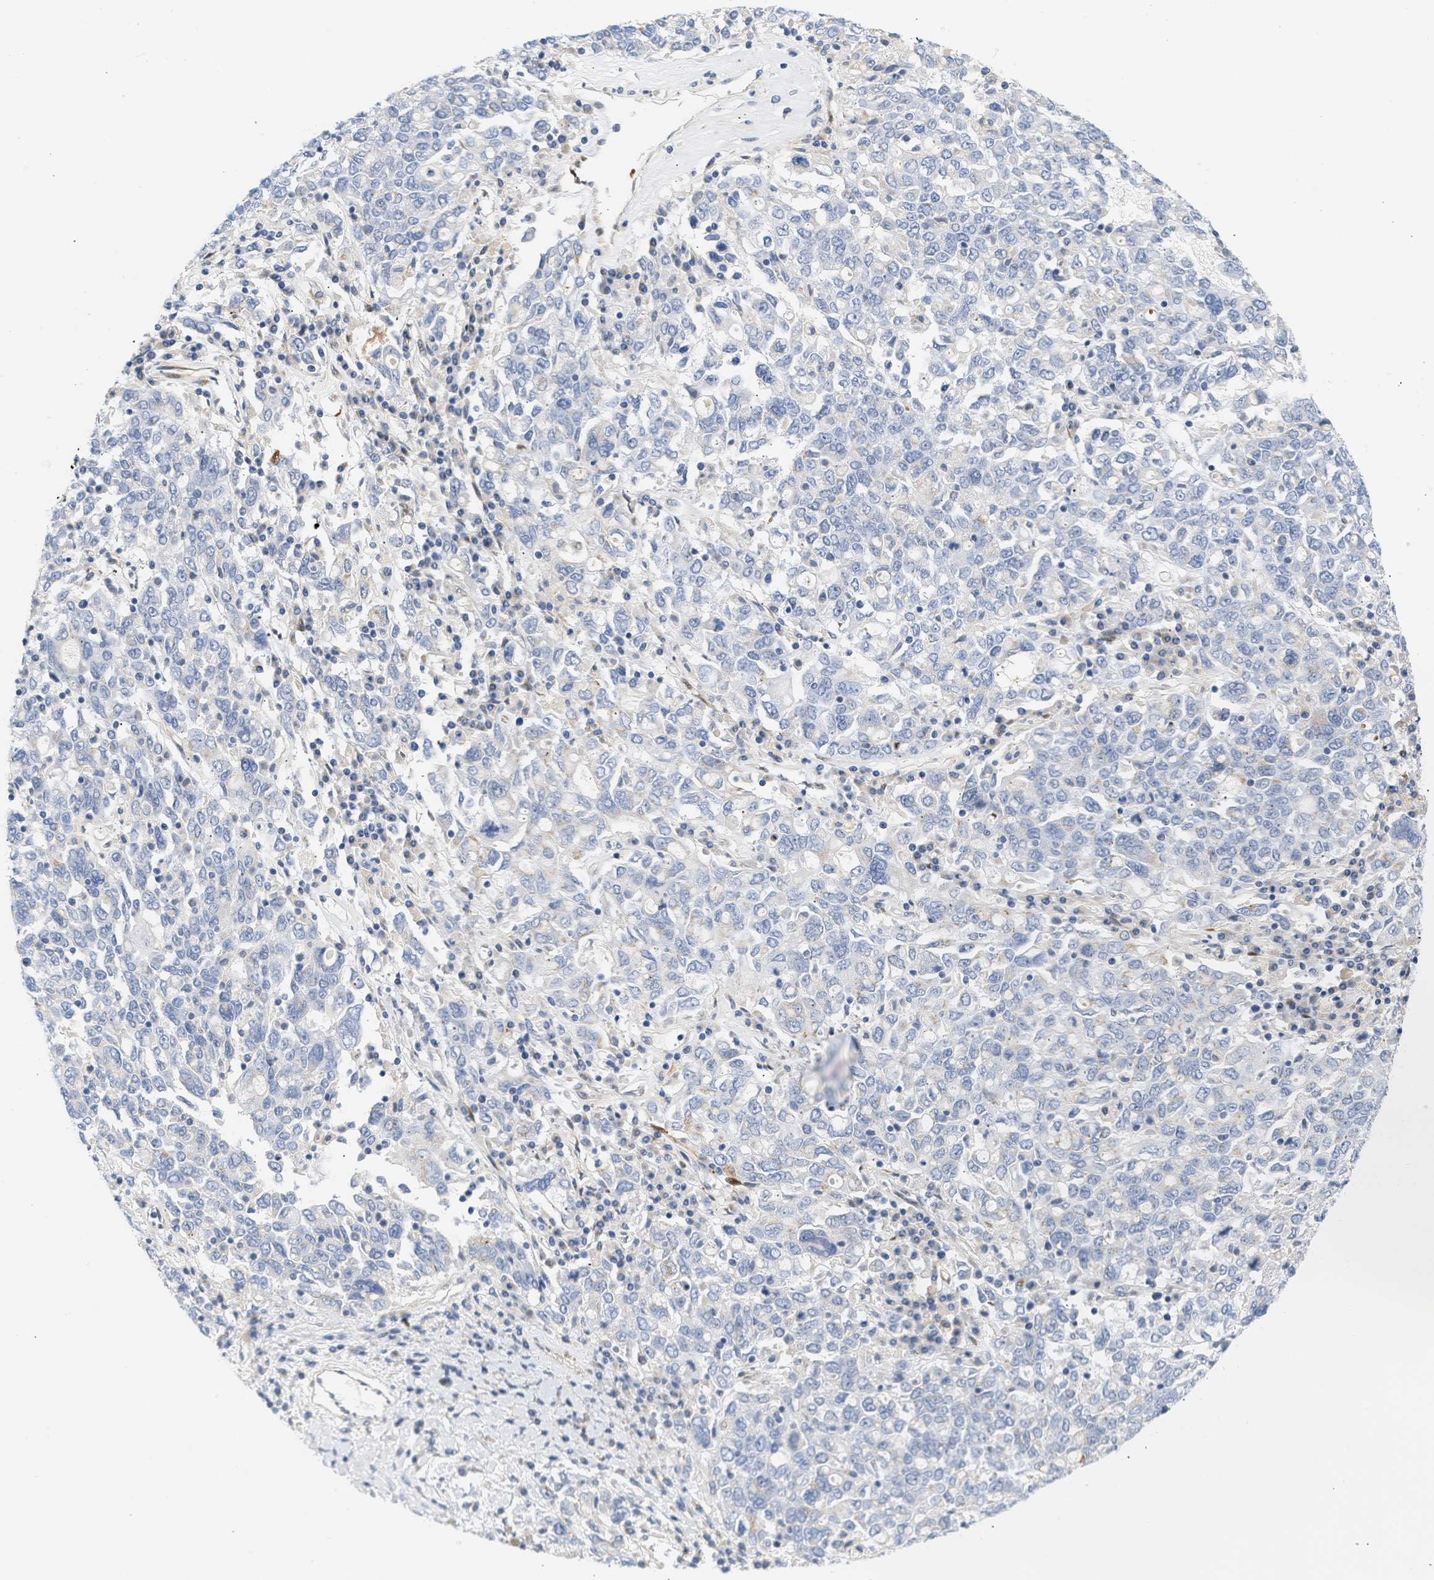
{"staining": {"intensity": "negative", "quantity": "none", "location": "none"}, "tissue": "ovarian cancer", "cell_type": "Tumor cells", "image_type": "cancer", "snomed": [{"axis": "morphology", "description": "Carcinoma, endometroid"}, {"axis": "topography", "description": "Ovary"}], "caption": "The image reveals no staining of tumor cells in ovarian cancer.", "gene": "SLC30A7", "patient": {"sex": "female", "age": 62}}